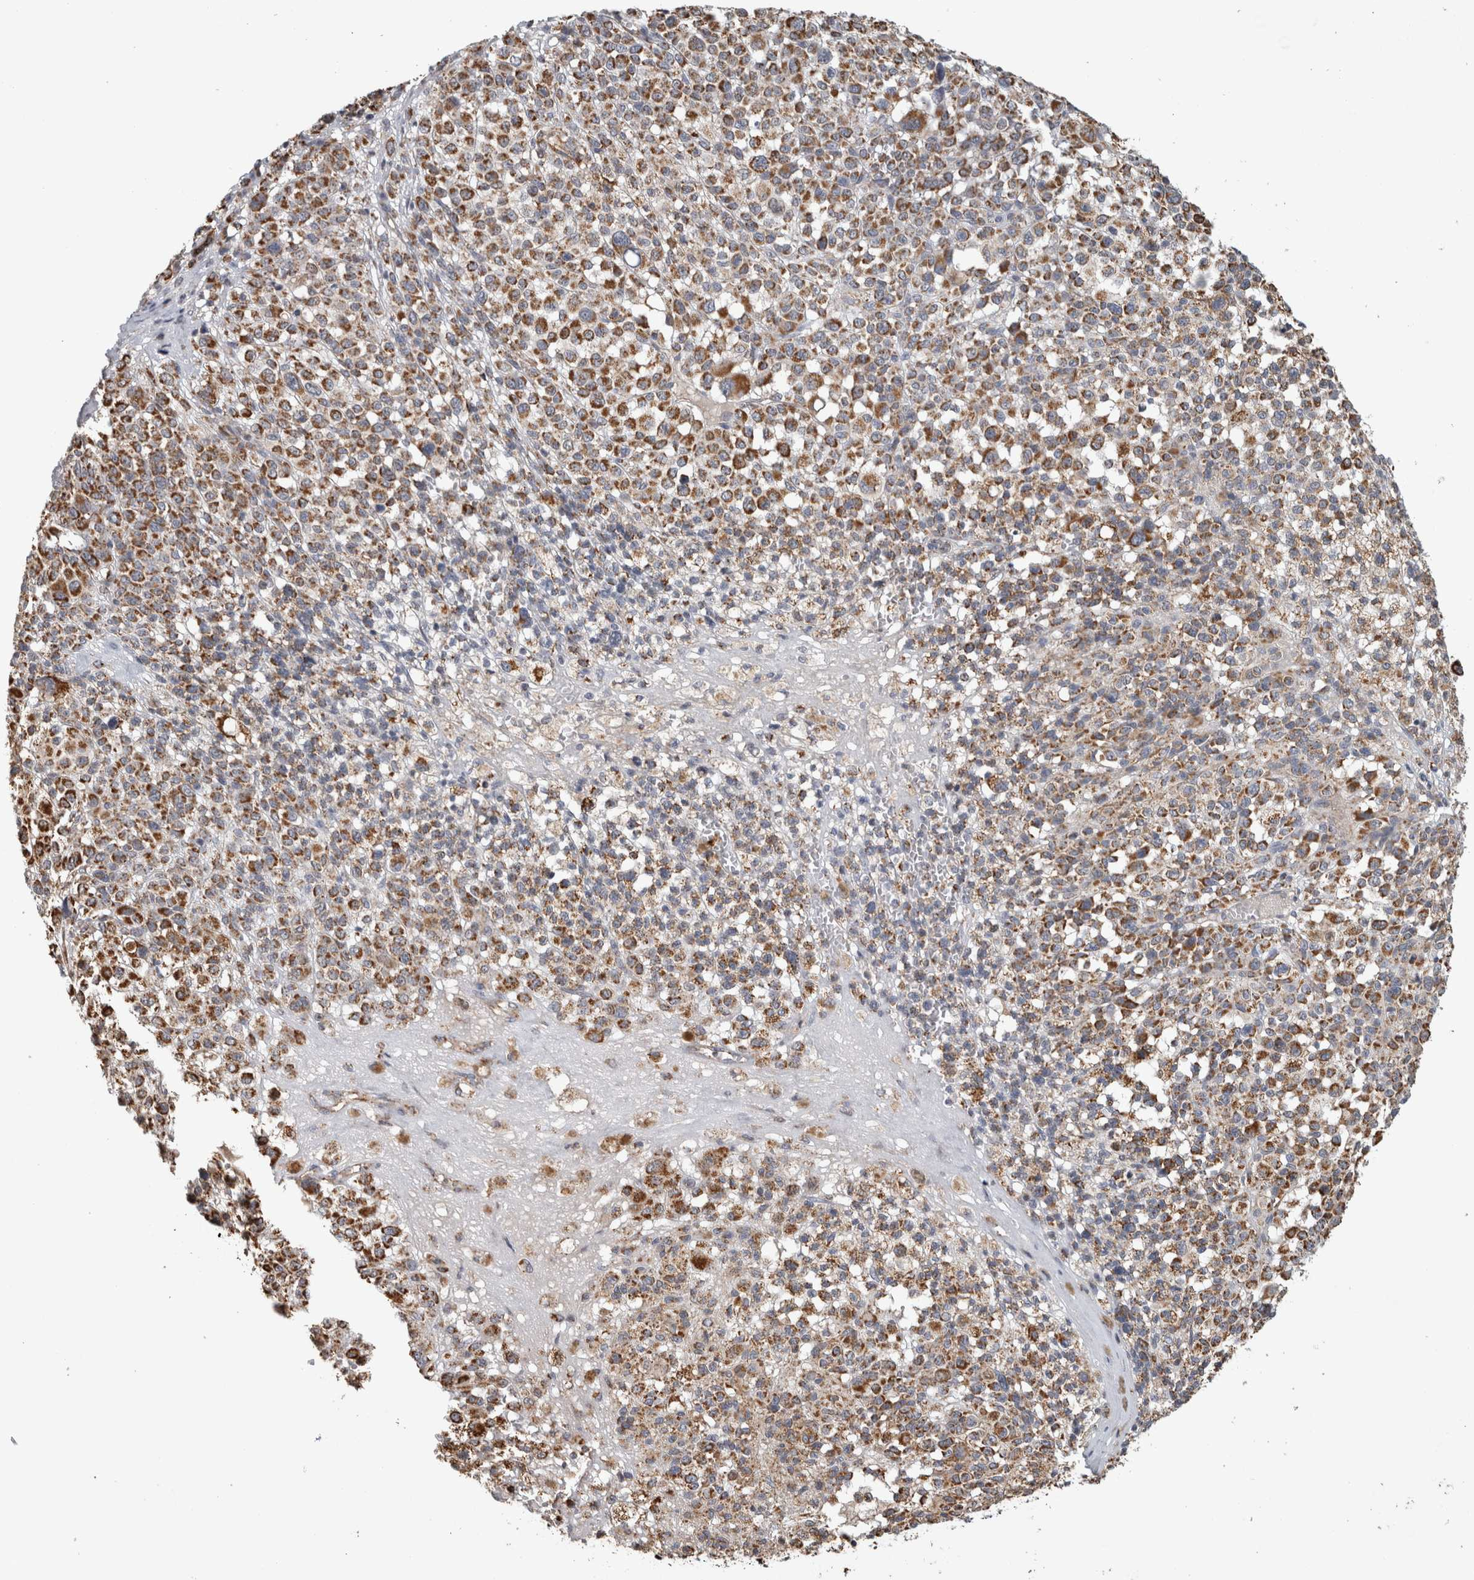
{"staining": {"intensity": "moderate", "quantity": ">75%", "location": "cytoplasmic/membranous"}, "tissue": "melanoma", "cell_type": "Tumor cells", "image_type": "cancer", "snomed": [{"axis": "morphology", "description": "Malignant melanoma, Metastatic site"}, {"axis": "topography", "description": "Skin"}], "caption": "Human melanoma stained for a protein (brown) exhibits moderate cytoplasmic/membranous positive staining in approximately >75% of tumor cells.", "gene": "ST8SIA1", "patient": {"sex": "female", "age": 74}}